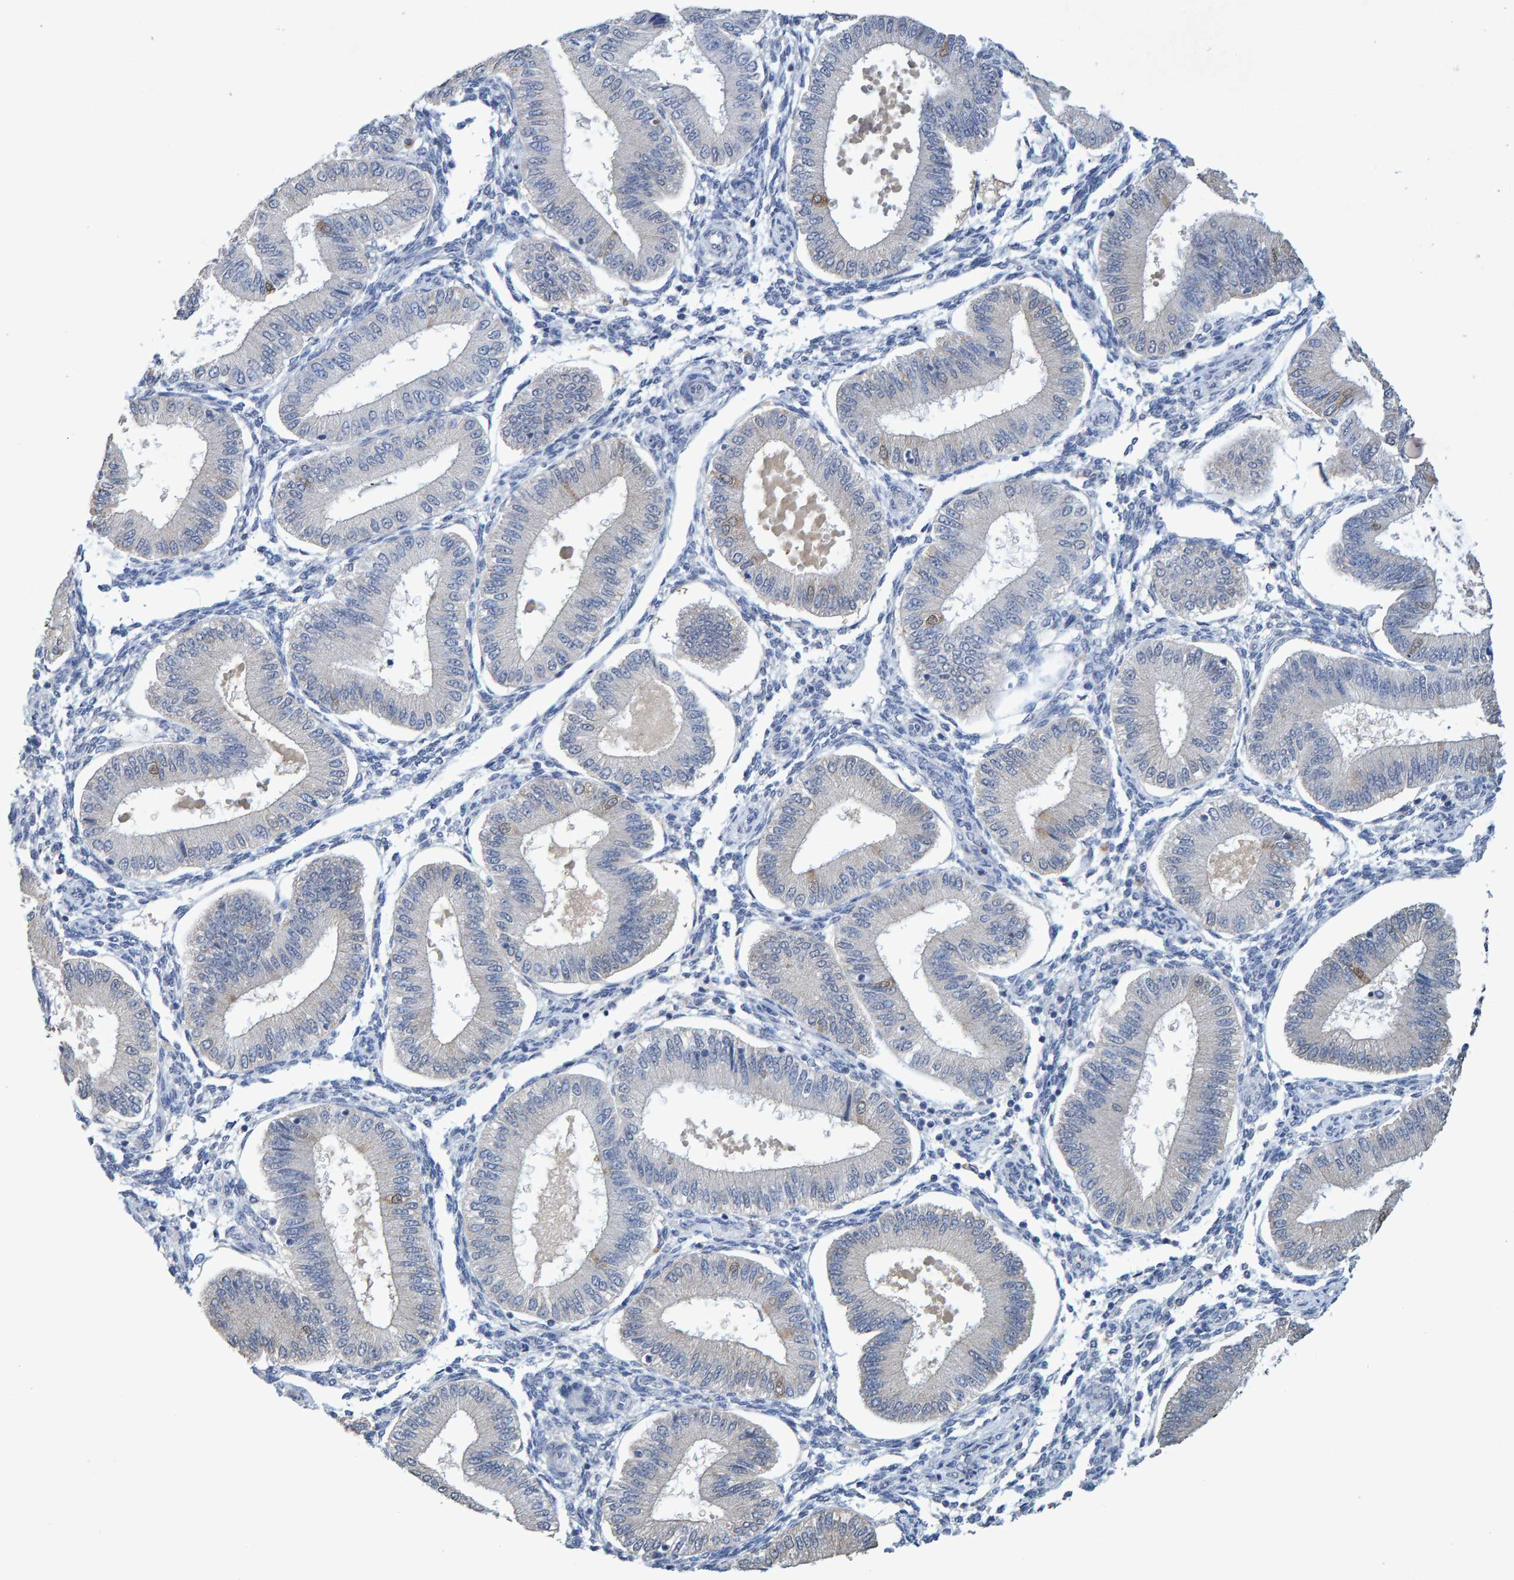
{"staining": {"intensity": "negative", "quantity": "none", "location": "none"}, "tissue": "endometrium", "cell_type": "Cells in endometrial stroma", "image_type": "normal", "snomed": [{"axis": "morphology", "description": "Normal tissue, NOS"}, {"axis": "topography", "description": "Endometrium"}], "caption": "Cells in endometrial stroma are negative for brown protein staining in benign endometrium. The staining is performed using DAB brown chromogen with nuclei counter-stained in using hematoxylin.", "gene": "CTH", "patient": {"sex": "female", "age": 39}}